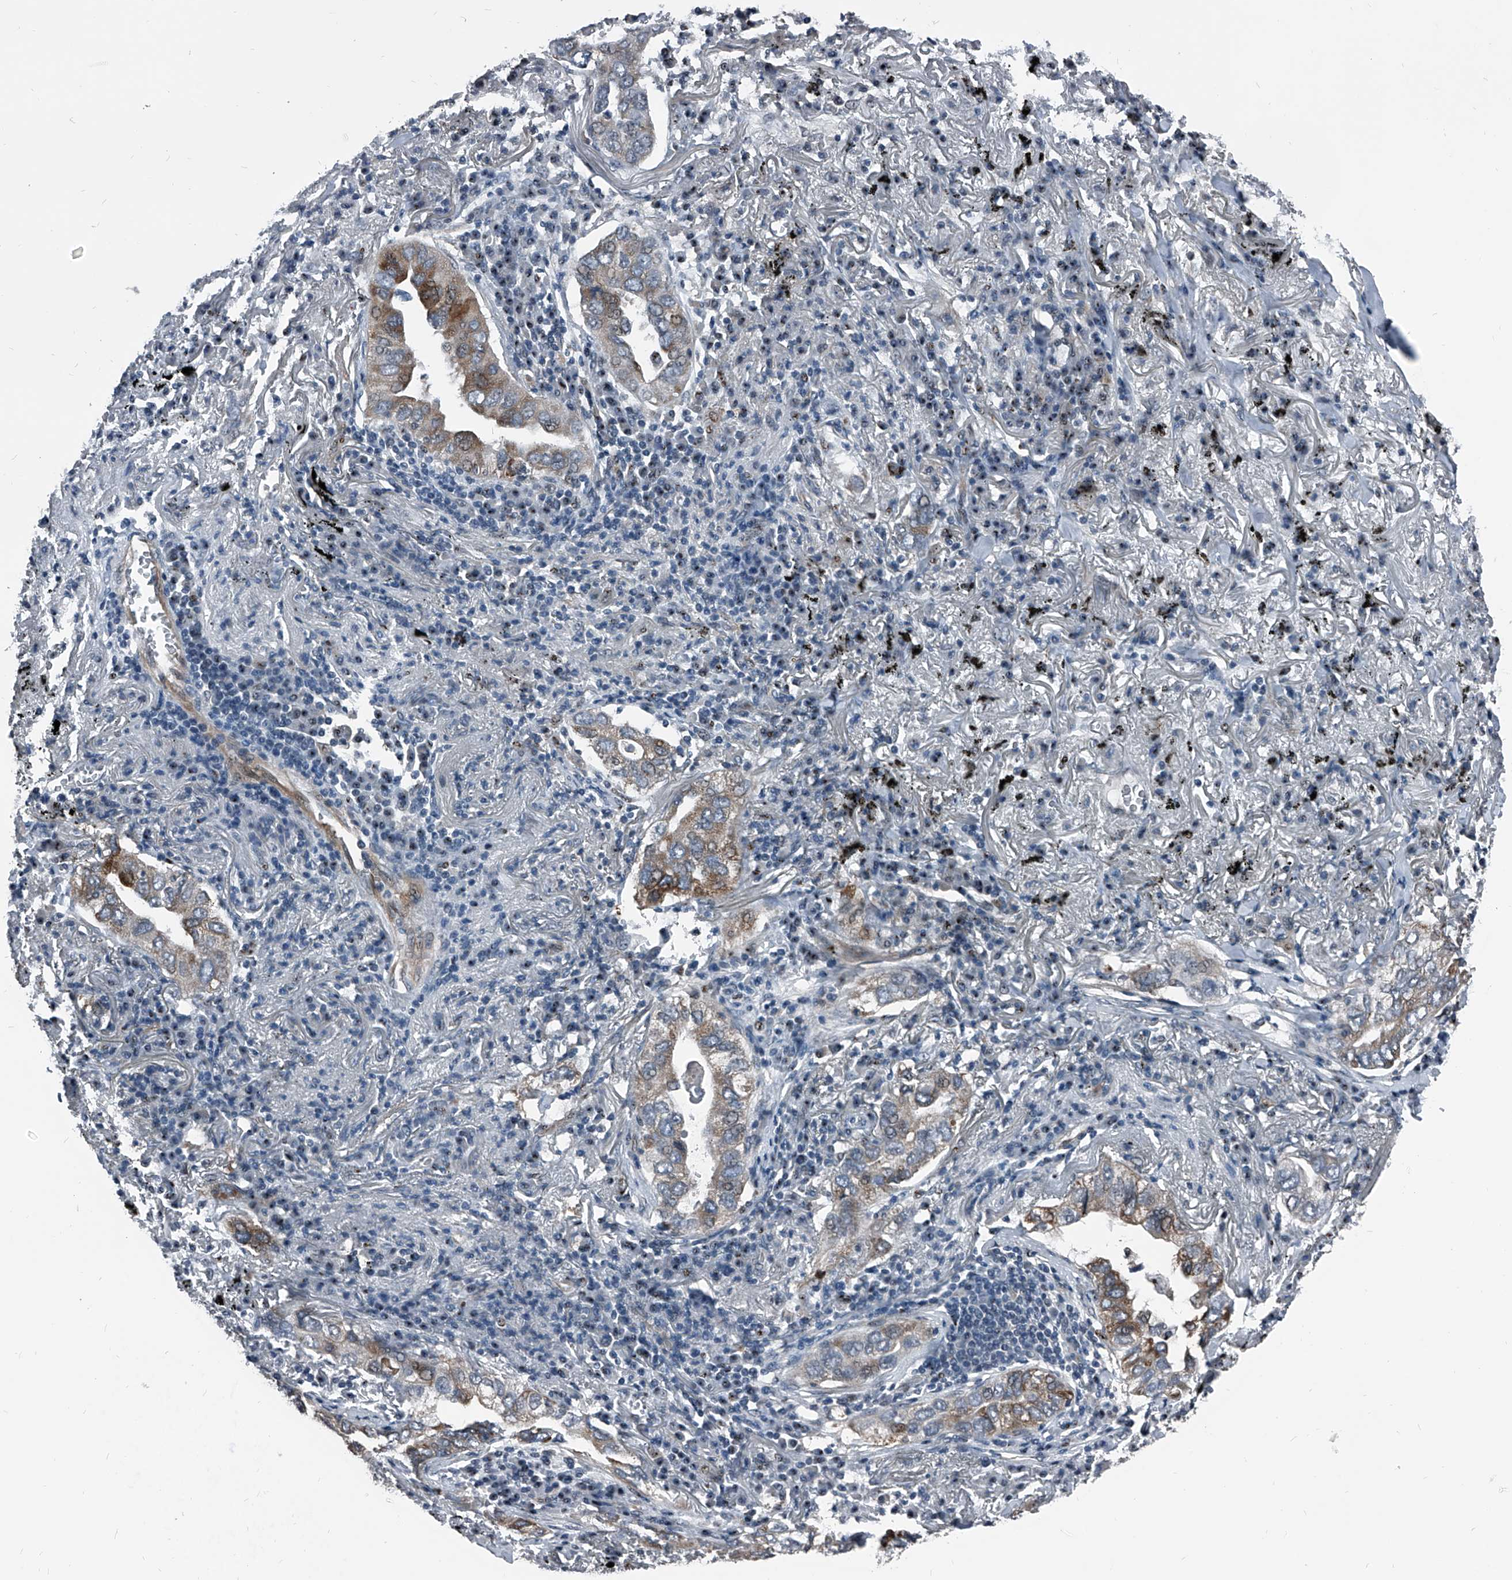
{"staining": {"intensity": "moderate", "quantity": "<25%", "location": "cytoplasmic/membranous"}, "tissue": "lung cancer", "cell_type": "Tumor cells", "image_type": "cancer", "snomed": [{"axis": "morphology", "description": "Adenocarcinoma, NOS"}, {"axis": "topography", "description": "Lung"}], "caption": "Immunohistochemical staining of lung cancer reveals low levels of moderate cytoplasmic/membranous staining in about <25% of tumor cells.", "gene": "MEN1", "patient": {"sex": "male", "age": 65}}